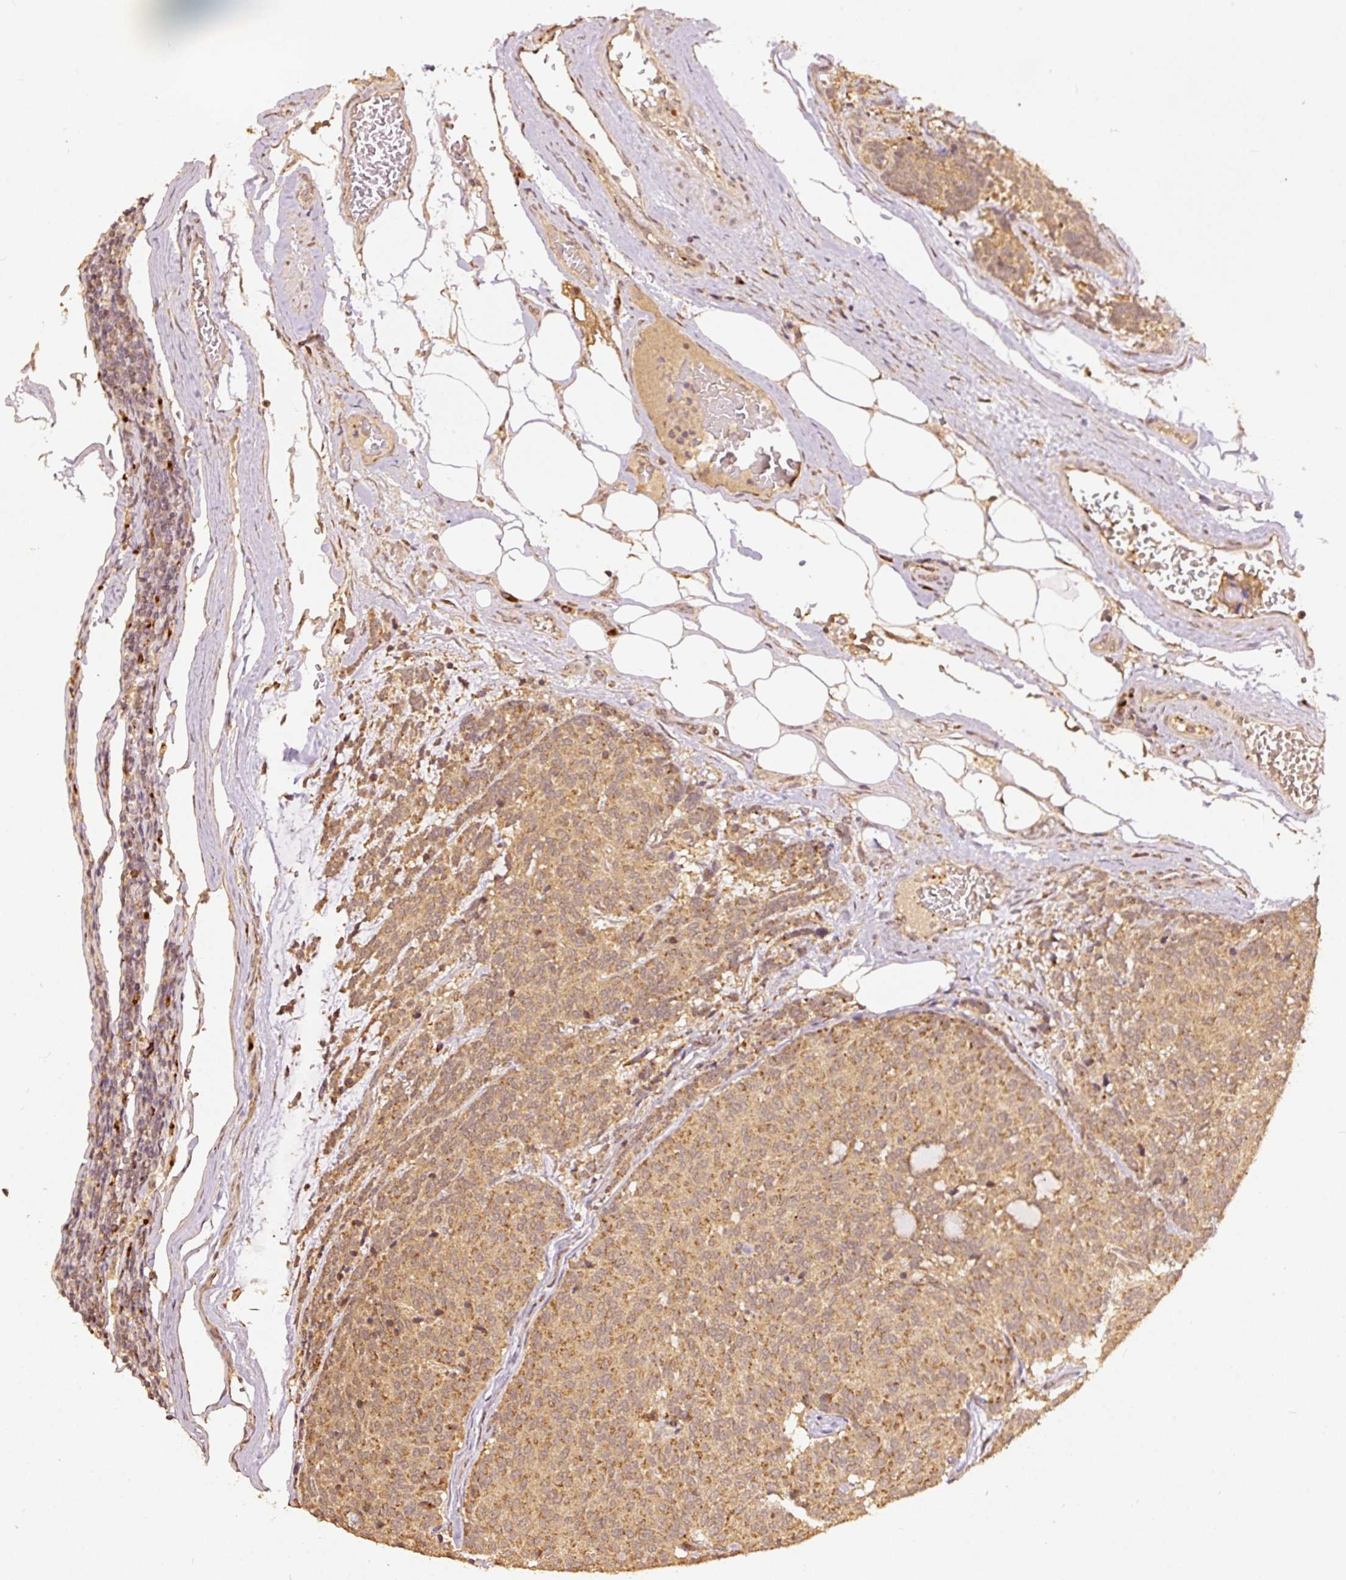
{"staining": {"intensity": "moderate", "quantity": ">75%", "location": "cytoplasmic/membranous"}, "tissue": "carcinoid", "cell_type": "Tumor cells", "image_type": "cancer", "snomed": [{"axis": "morphology", "description": "Carcinoid, malignant, NOS"}, {"axis": "topography", "description": "Pancreas"}], "caption": "Immunohistochemistry (IHC) micrograph of carcinoid stained for a protein (brown), which reveals medium levels of moderate cytoplasmic/membranous positivity in approximately >75% of tumor cells.", "gene": "FUT8", "patient": {"sex": "female", "age": 54}}